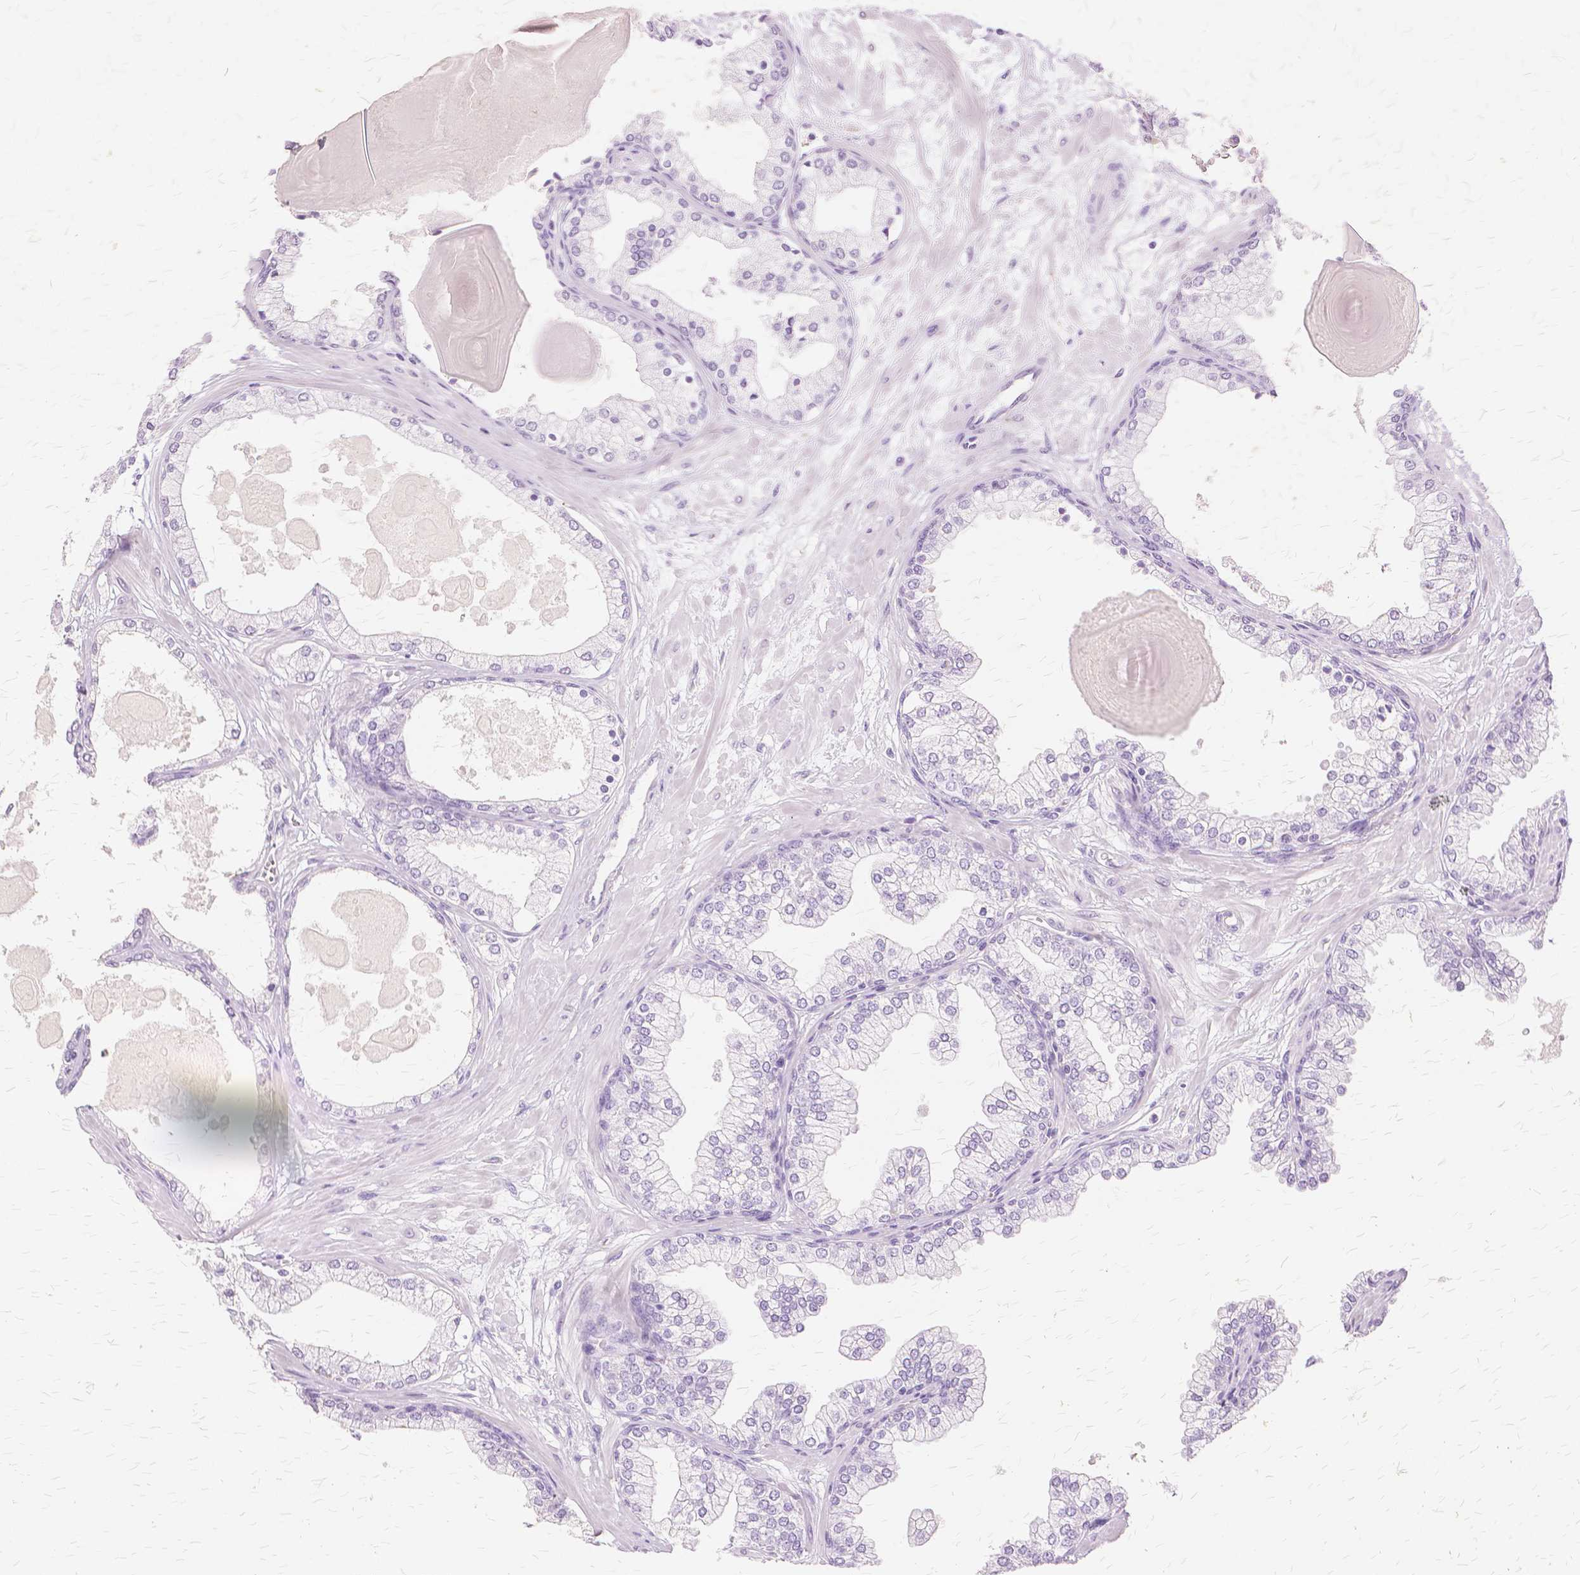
{"staining": {"intensity": "negative", "quantity": "none", "location": "none"}, "tissue": "prostate", "cell_type": "Glandular cells", "image_type": "normal", "snomed": [{"axis": "morphology", "description": "Normal tissue, NOS"}, {"axis": "topography", "description": "Prostate"}, {"axis": "topography", "description": "Peripheral nerve tissue"}], "caption": "Photomicrograph shows no protein staining in glandular cells of unremarkable prostate.", "gene": "TGM1", "patient": {"sex": "male", "age": 61}}